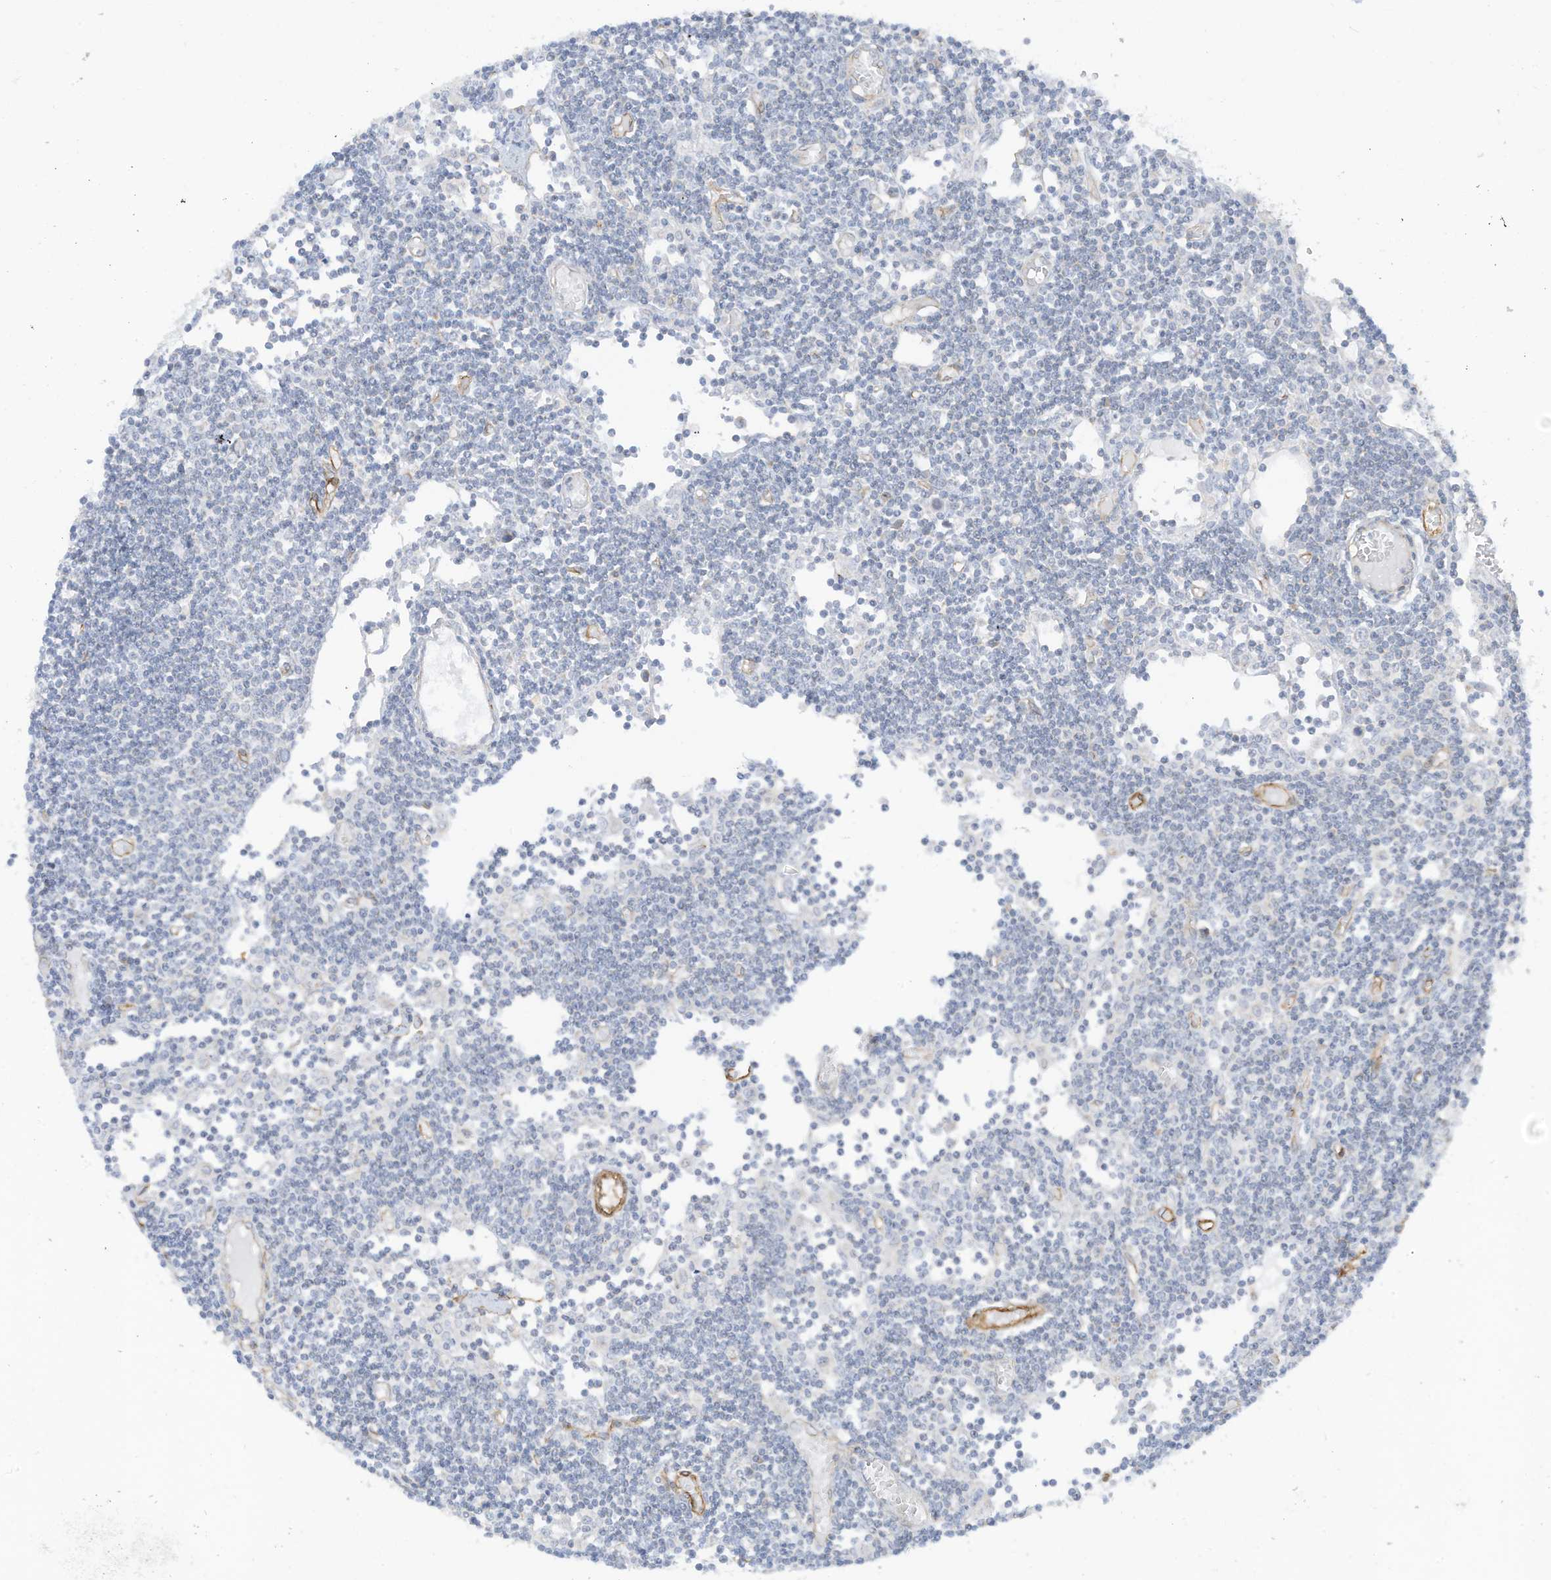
{"staining": {"intensity": "weak", "quantity": "<25%", "location": "cytoplasmic/membranous"}, "tissue": "lymph node", "cell_type": "Germinal center cells", "image_type": "normal", "snomed": [{"axis": "morphology", "description": "Normal tissue, NOS"}, {"axis": "topography", "description": "Lymph node"}], "caption": "Protein analysis of benign lymph node displays no significant positivity in germinal center cells.", "gene": "ABCB7", "patient": {"sex": "female", "age": 11}}